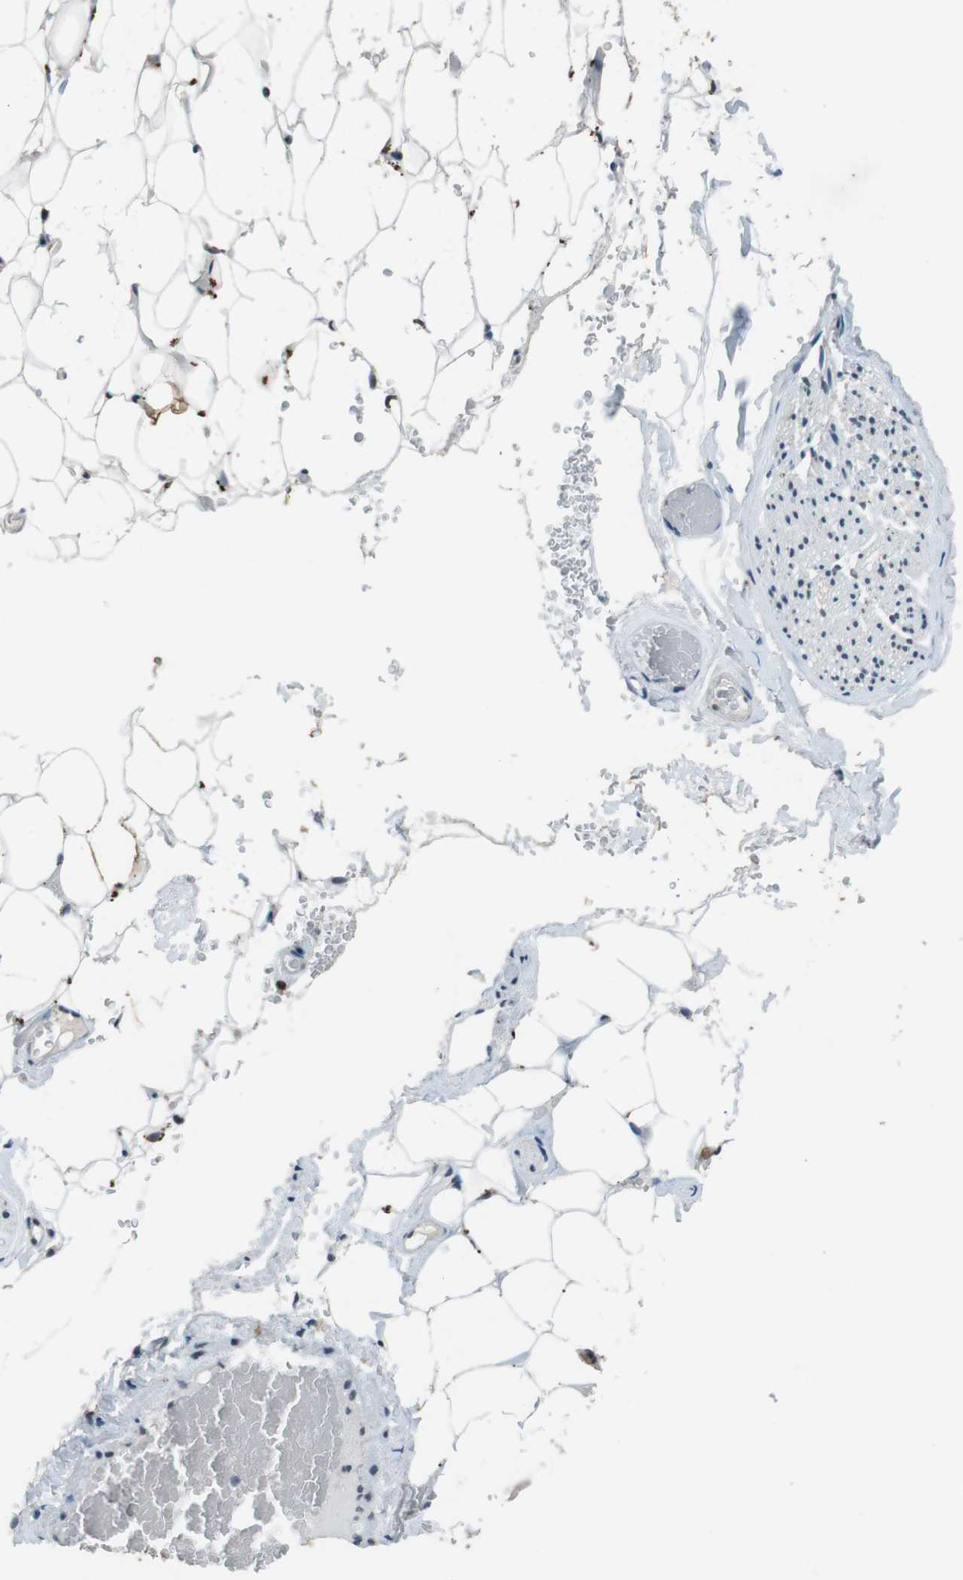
{"staining": {"intensity": "moderate", "quantity": "<25%", "location": "cytoplasmic/membranous,nuclear"}, "tissue": "adipose tissue", "cell_type": "Adipocytes", "image_type": "normal", "snomed": [{"axis": "morphology", "description": "Normal tissue, NOS"}, {"axis": "topography", "description": "Peripheral nerve tissue"}], "caption": "Moderate cytoplasmic/membranous,nuclear protein expression is seen in about <25% of adipocytes in adipose tissue. The protein of interest is stained brown, and the nuclei are stained in blue (DAB IHC with brightfield microscopy, high magnification).", "gene": "USP7", "patient": {"sex": "male", "age": 70}}